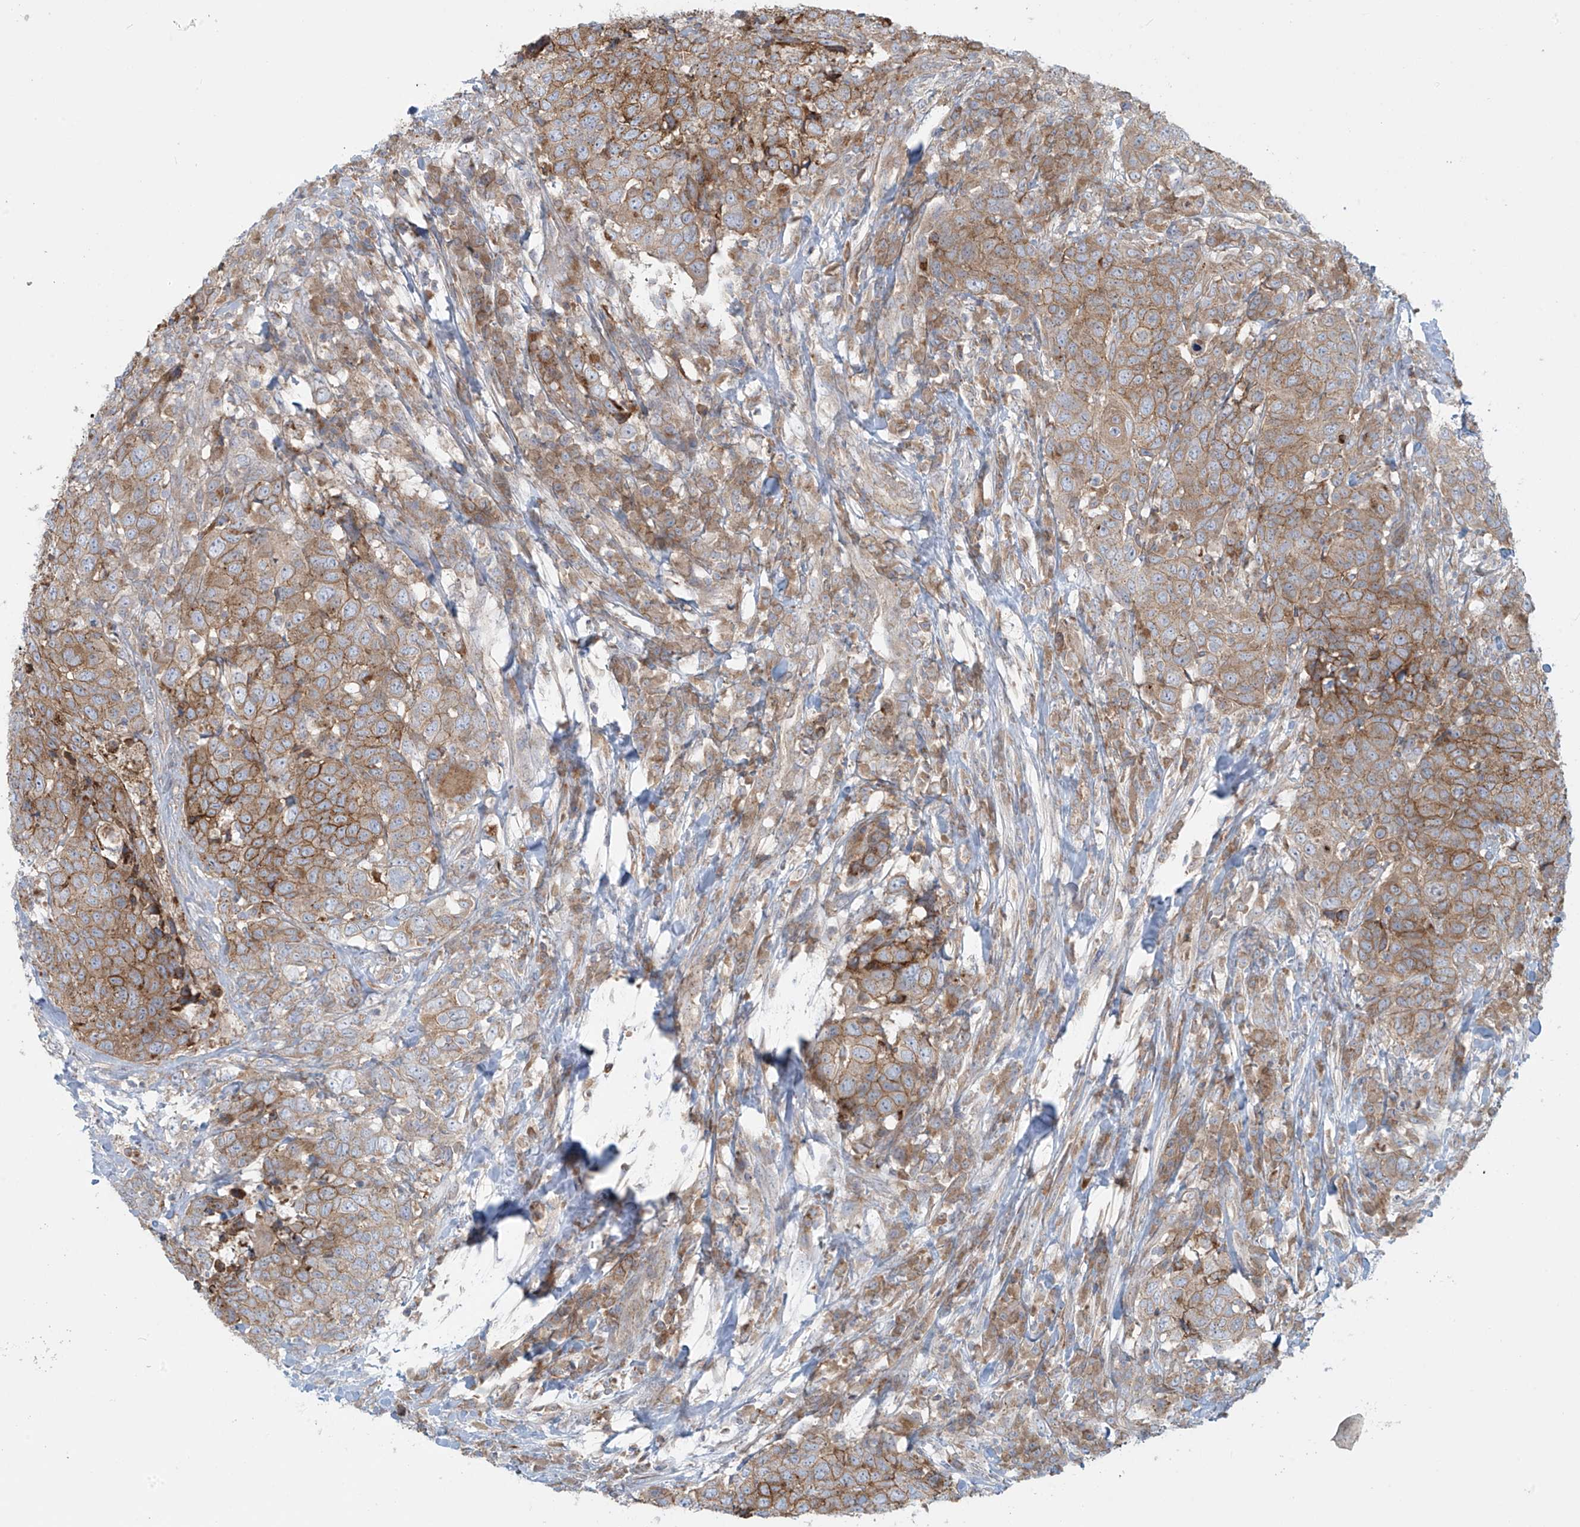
{"staining": {"intensity": "moderate", "quantity": ">75%", "location": "cytoplasmic/membranous"}, "tissue": "head and neck cancer", "cell_type": "Tumor cells", "image_type": "cancer", "snomed": [{"axis": "morphology", "description": "Squamous cell carcinoma, NOS"}, {"axis": "topography", "description": "Head-Neck"}], "caption": "This micrograph demonstrates immunohistochemistry staining of human squamous cell carcinoma (head and neck), with medium moderate cytoplasmic/membranous staining in about >75% of tumor cells.", "gene": "LZTS3", "patient": {"sex": "male", "age": 66}}